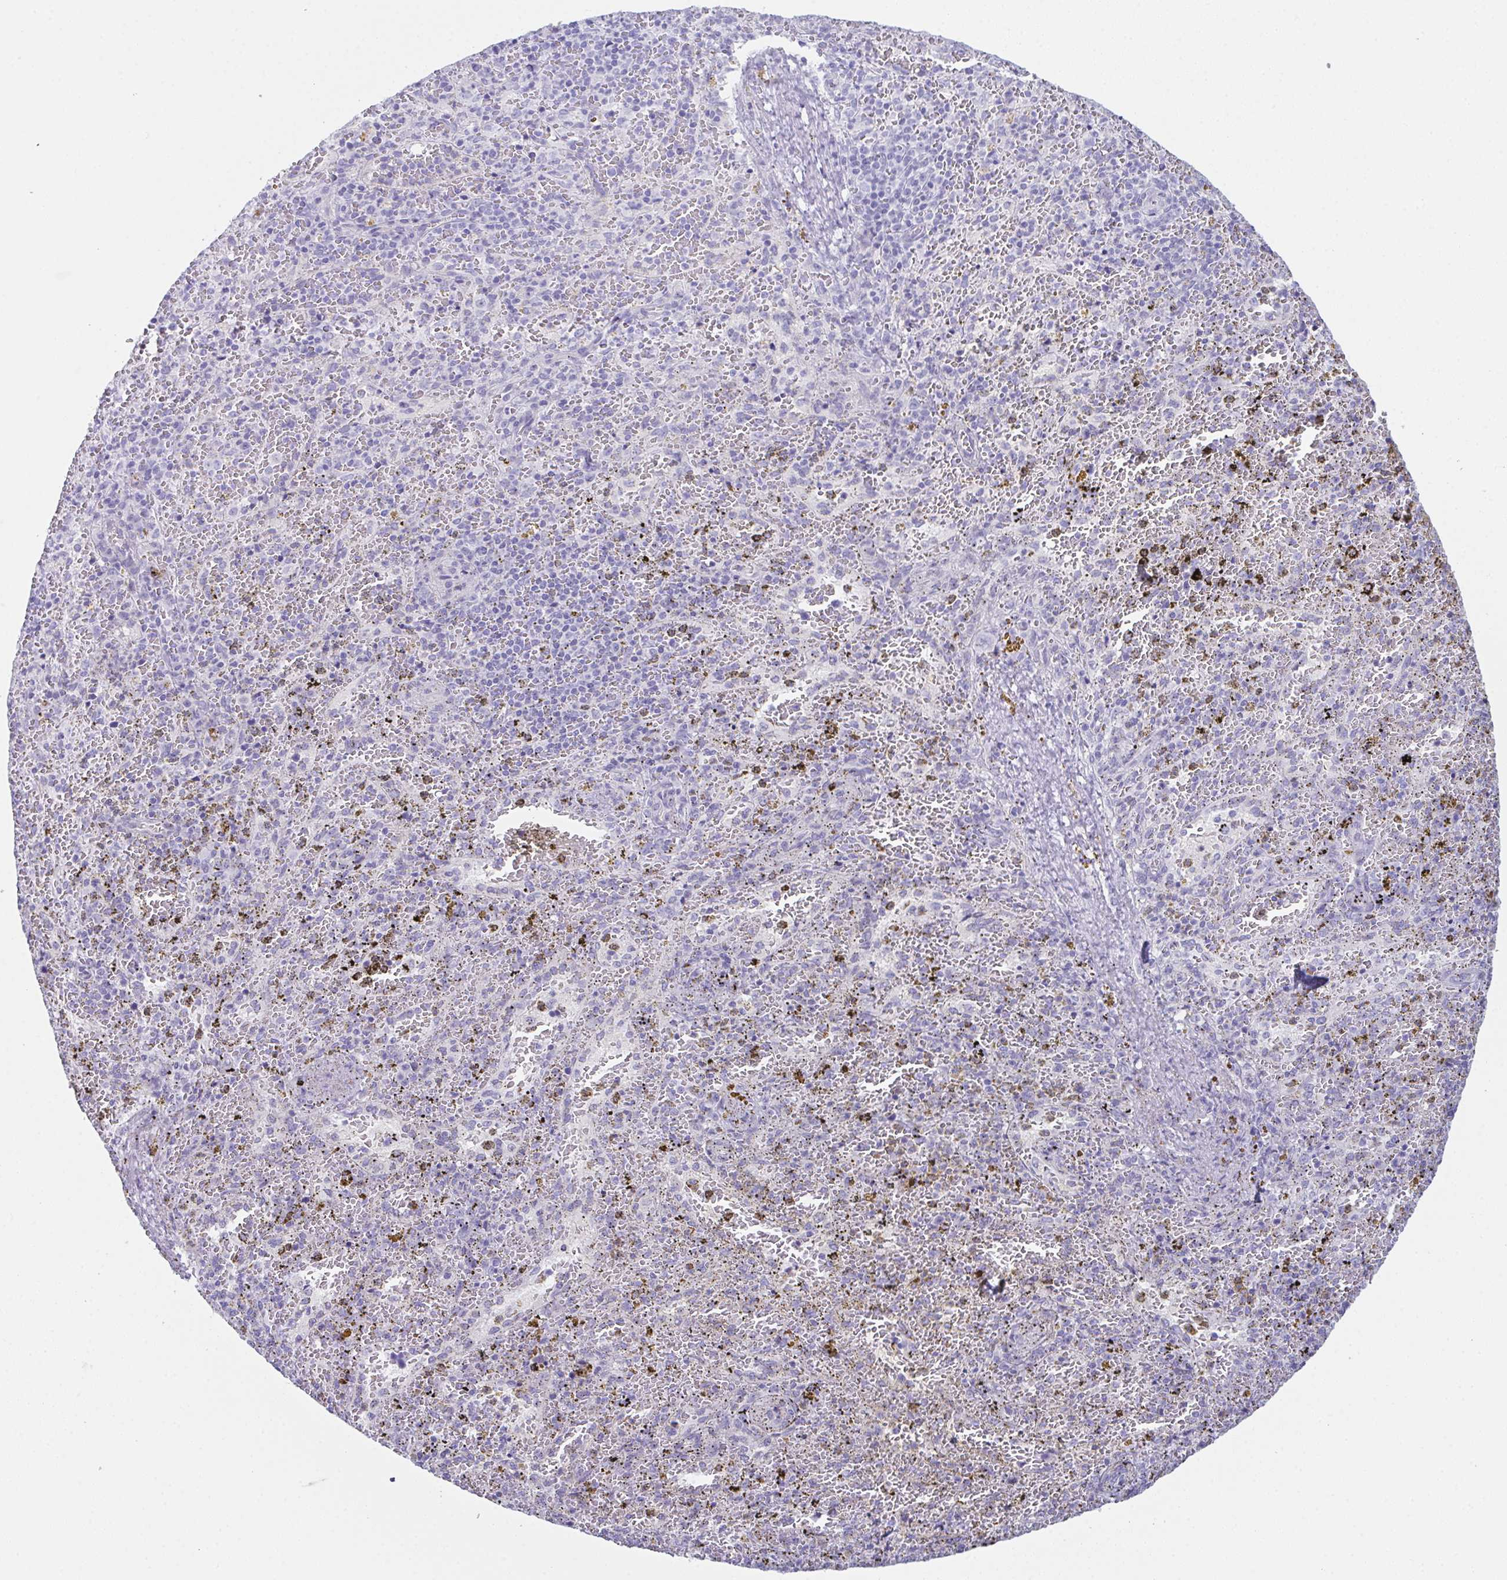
{"staining": {"intensity": "negative", "quantity": "none", "location": "none"}, "tissue": "spleen", "cell_type": "Cells in red pulp", "image_type": "normal", "snomed": [{"axis": "morphology", "description": "Normal tissue, NOS"}, {"axis": "topography", "description": "Spleen"}], "caption": "Immunohistochemistry of normal spleen shows no positivity in cells in red pulp. (Immunohistochemistry, brightfield microscopy, high magnification).", "gene": "TEX19", "patient": {"sex": "female", "age": 50}}